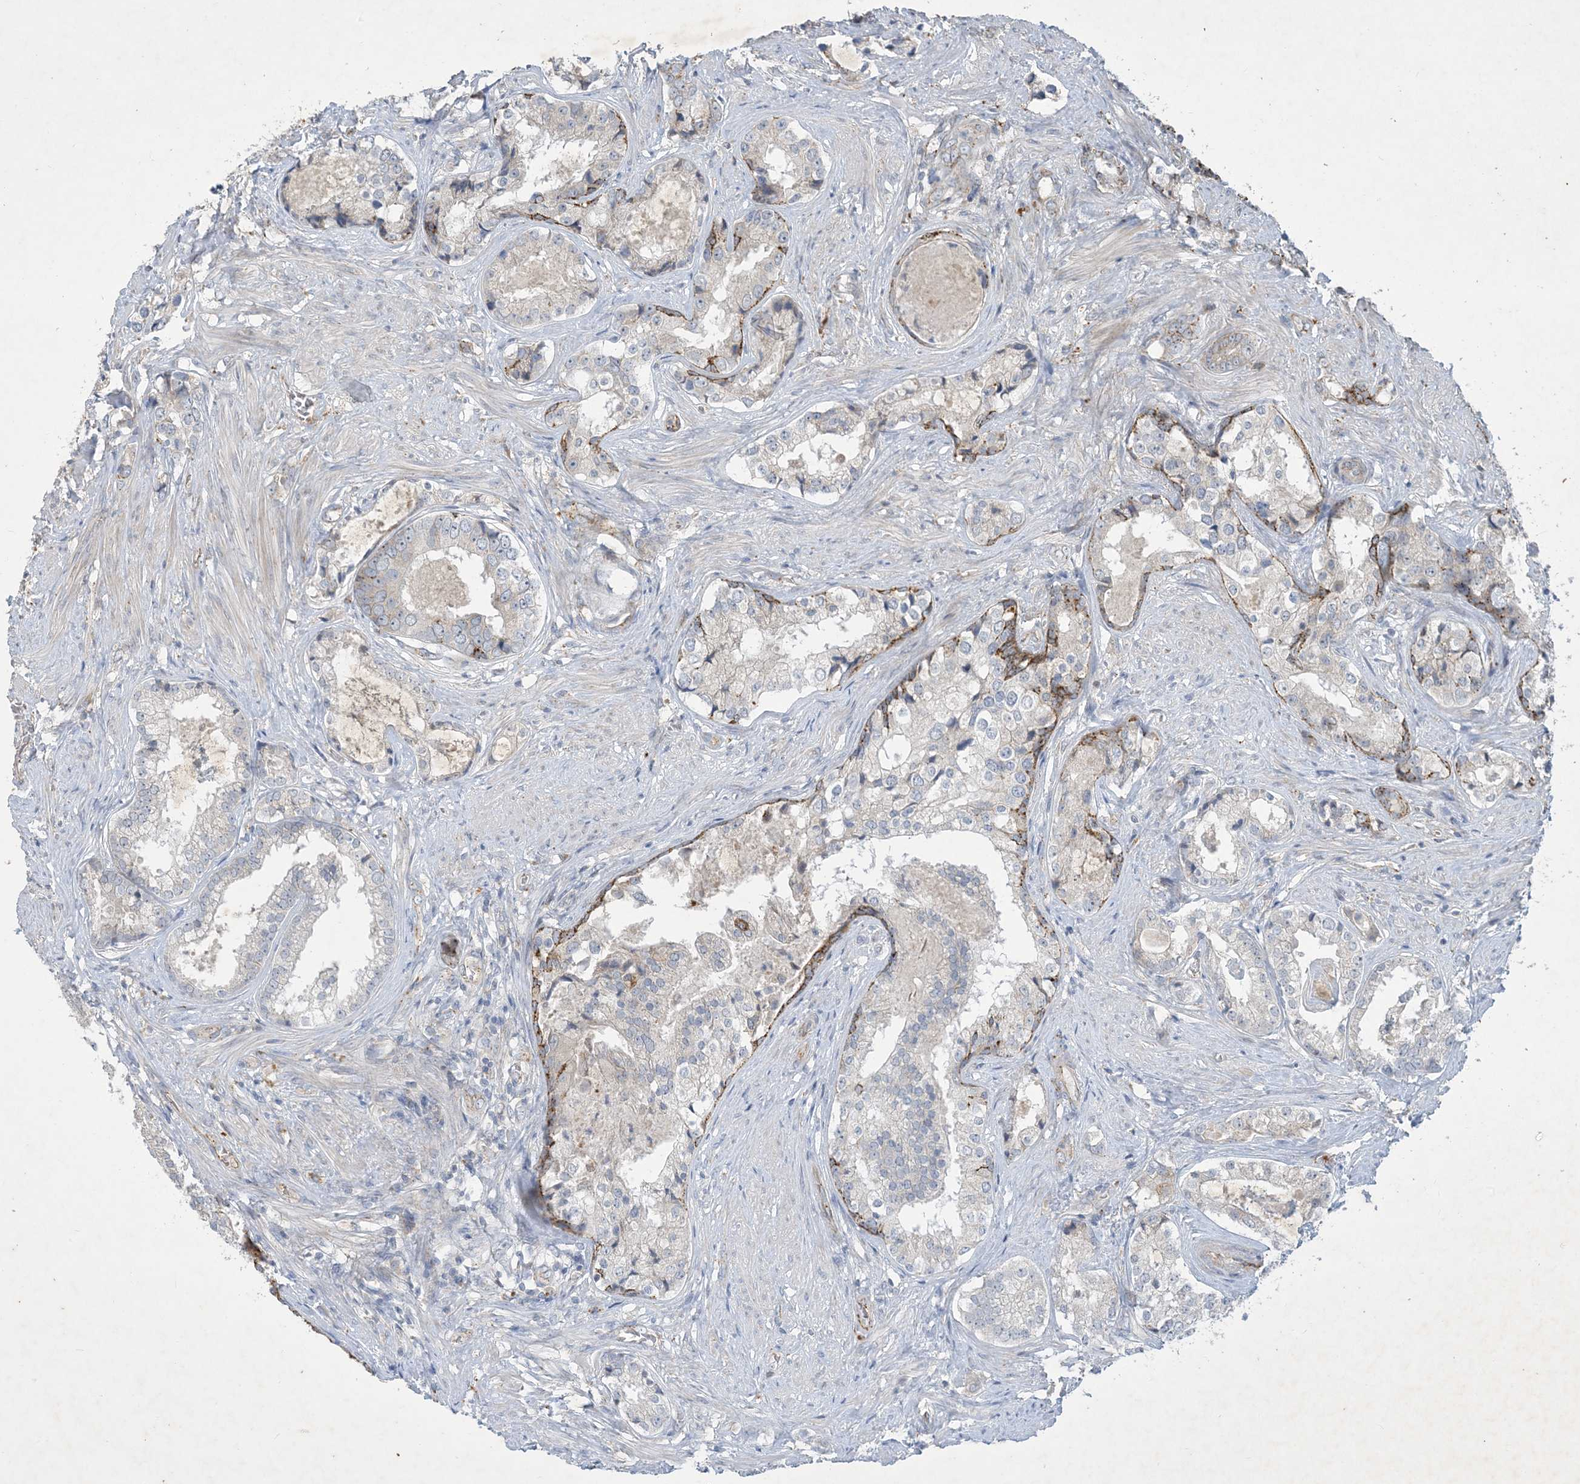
{"staining": {"intensity": "negative", "quantity": "none", "location": "none"}, "tissue": "prostate cancer", "cell_type": "Tumor cells", "image_type": "cancer", "snomed": [{"axis": "morphology", "description": "Adenocarcinoma, High grade"}, {"axis": "topography", "description": "Prostate"}], "caption": "A photomicrograph of human prostate high-grade adenocarcinoma is negative for staining in tumor cells.", "gene": "MRPS18A", "patient": {"sex": "male", "age": 58}}